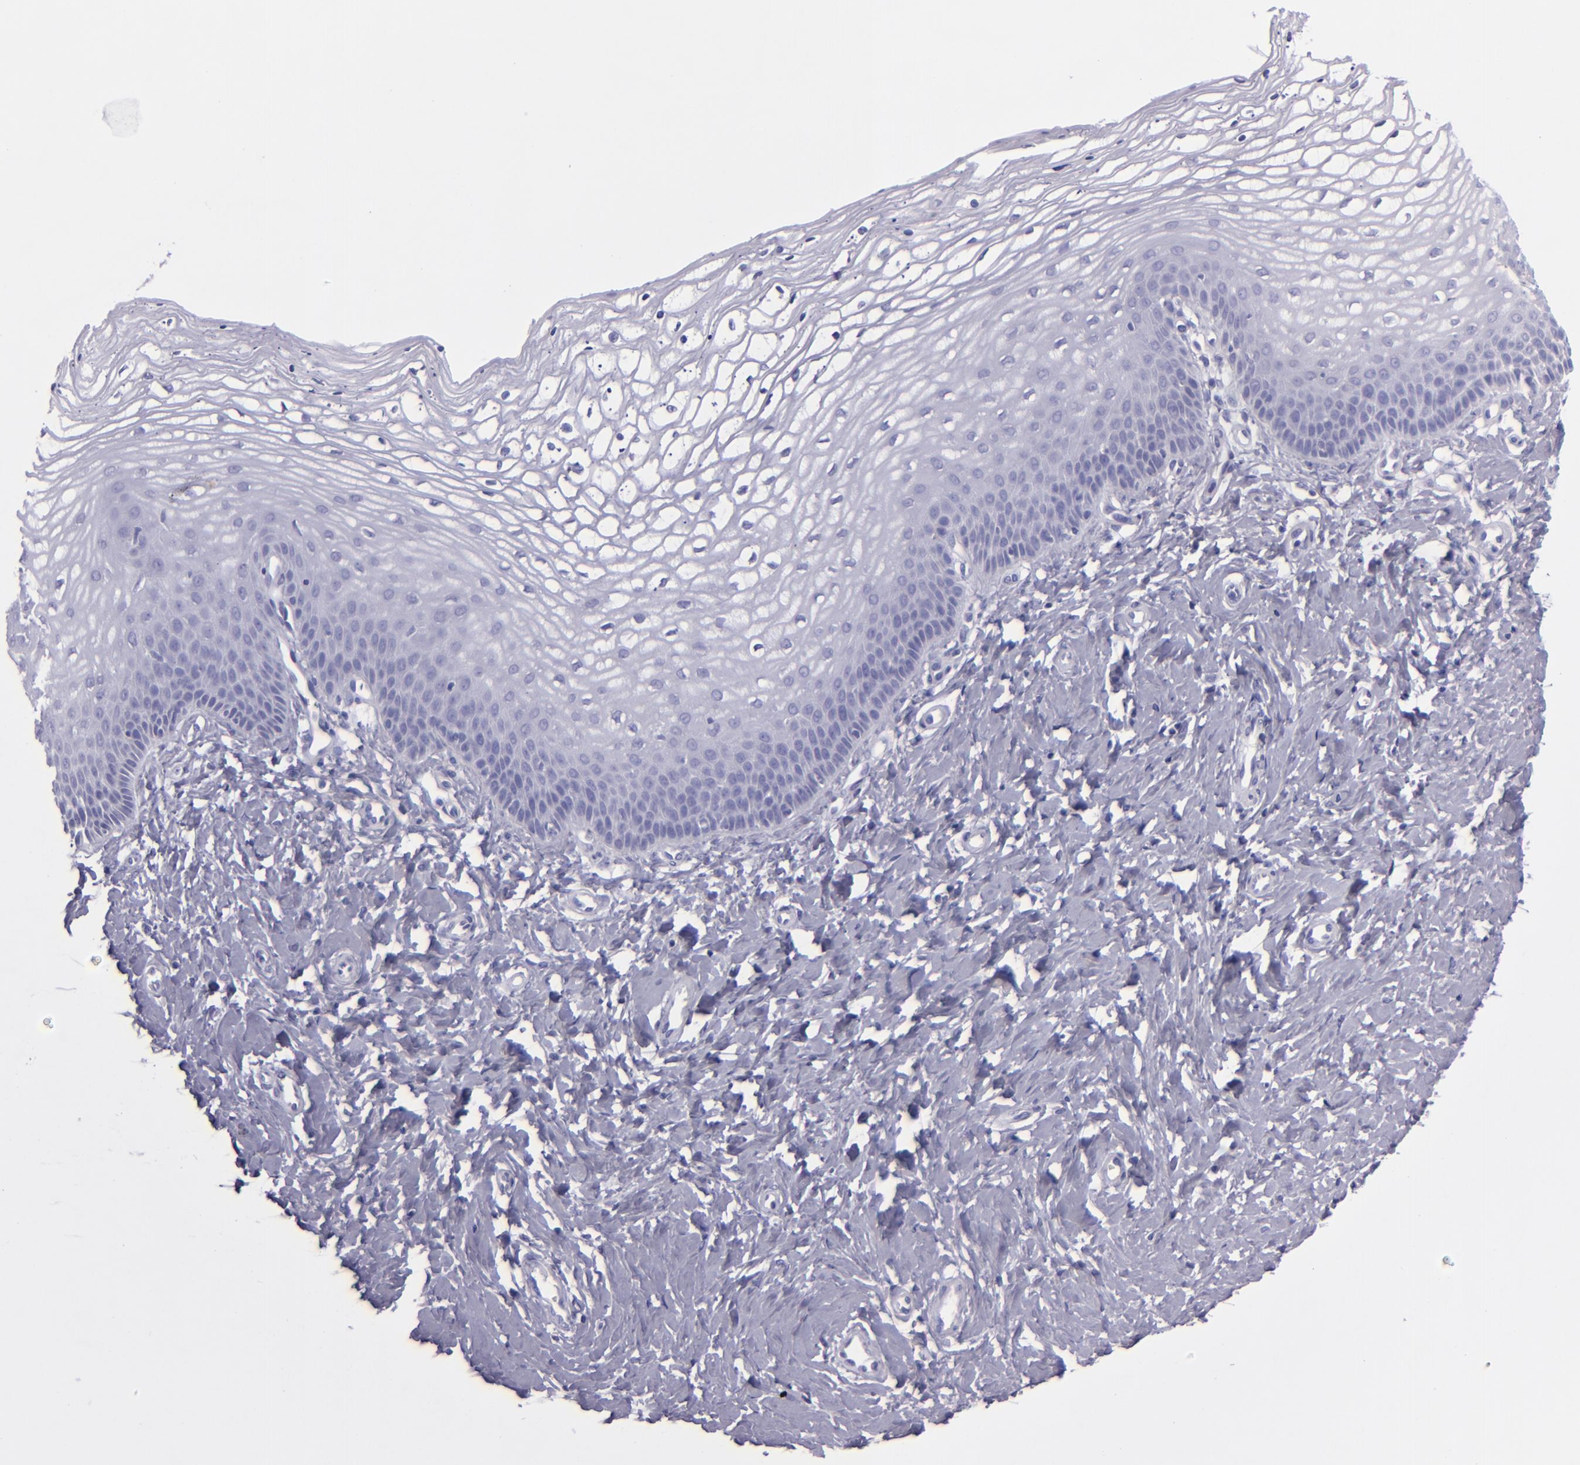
{"staining": {"intensity": "negative", "quantity": "none", "location": "none"}, "tissue": "vagina", "cell_type": "Squamous epithelial cells", "image_type": "normal", "snomed": [{"axis": "morphology", "description": "Normal tissue, NOS"}, {"axis": "topography", "description": "Vagina"}], "caption": "The histopathology image displays no significant expression in squamous epithelial cells of vagina.", "gene": "MUC5AC", "patient": {"sex": "female", "age": 68}}